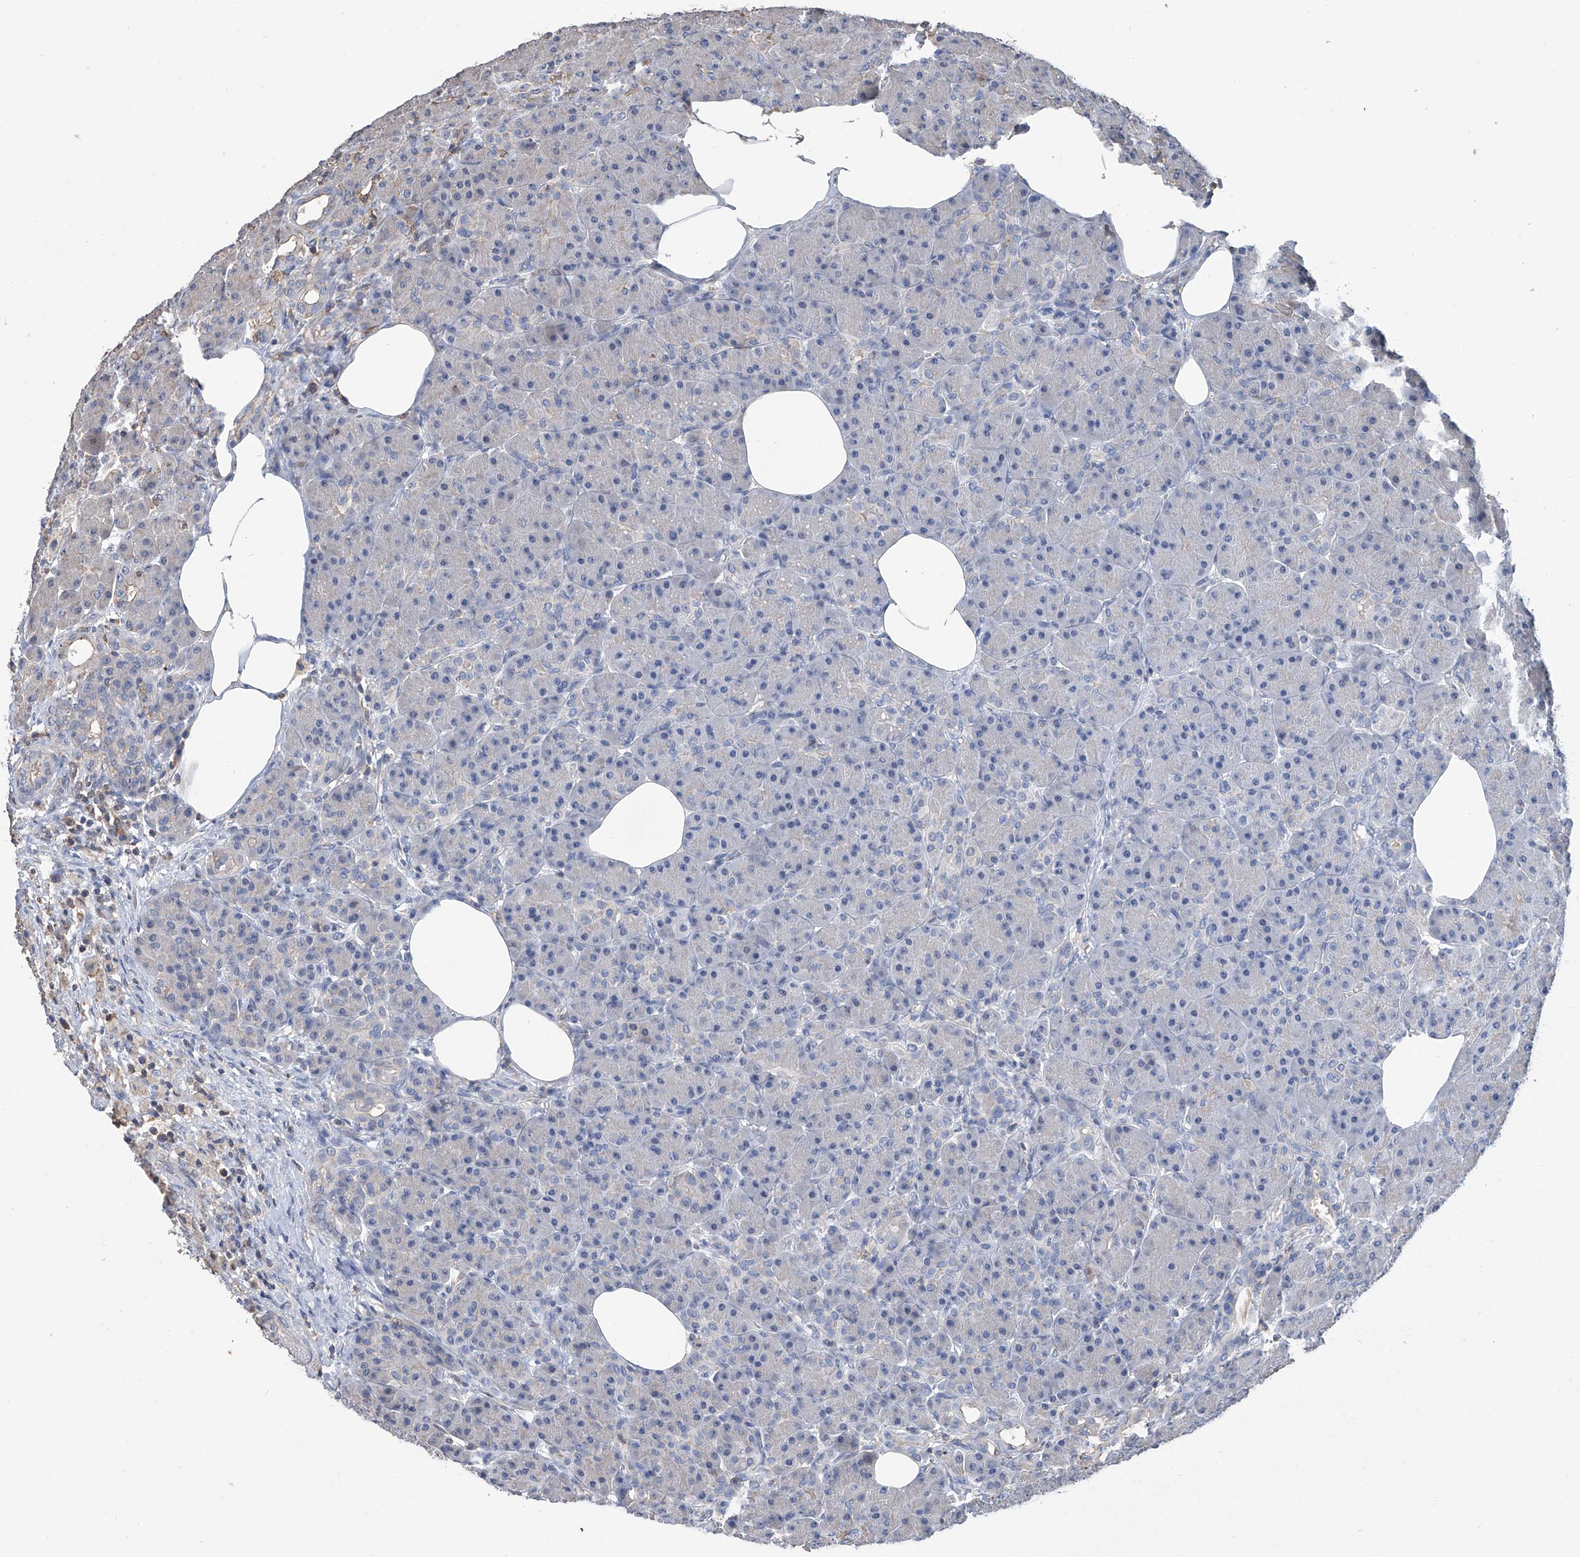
{"staining": {"intensity": "negative", "quantity": "none", "location": "none"}, "tissue": "pancreas", "cell_type": "Exocrine glandular cells", "image_type": "normal", "snomed": [{"axis": "morphology", "description": "Normal tissue, NOS"}, {"axis": "topography", "description": "Pancreas"}], "caption": "Protein analysis of normal pancreas reveals no significant staining in exocrine glandular cells. (Brightfield microscopy of DAB immunohistochemistry at high magnification).", "gene": "GPT", "patient": {"sex": "male", "age": 63}}